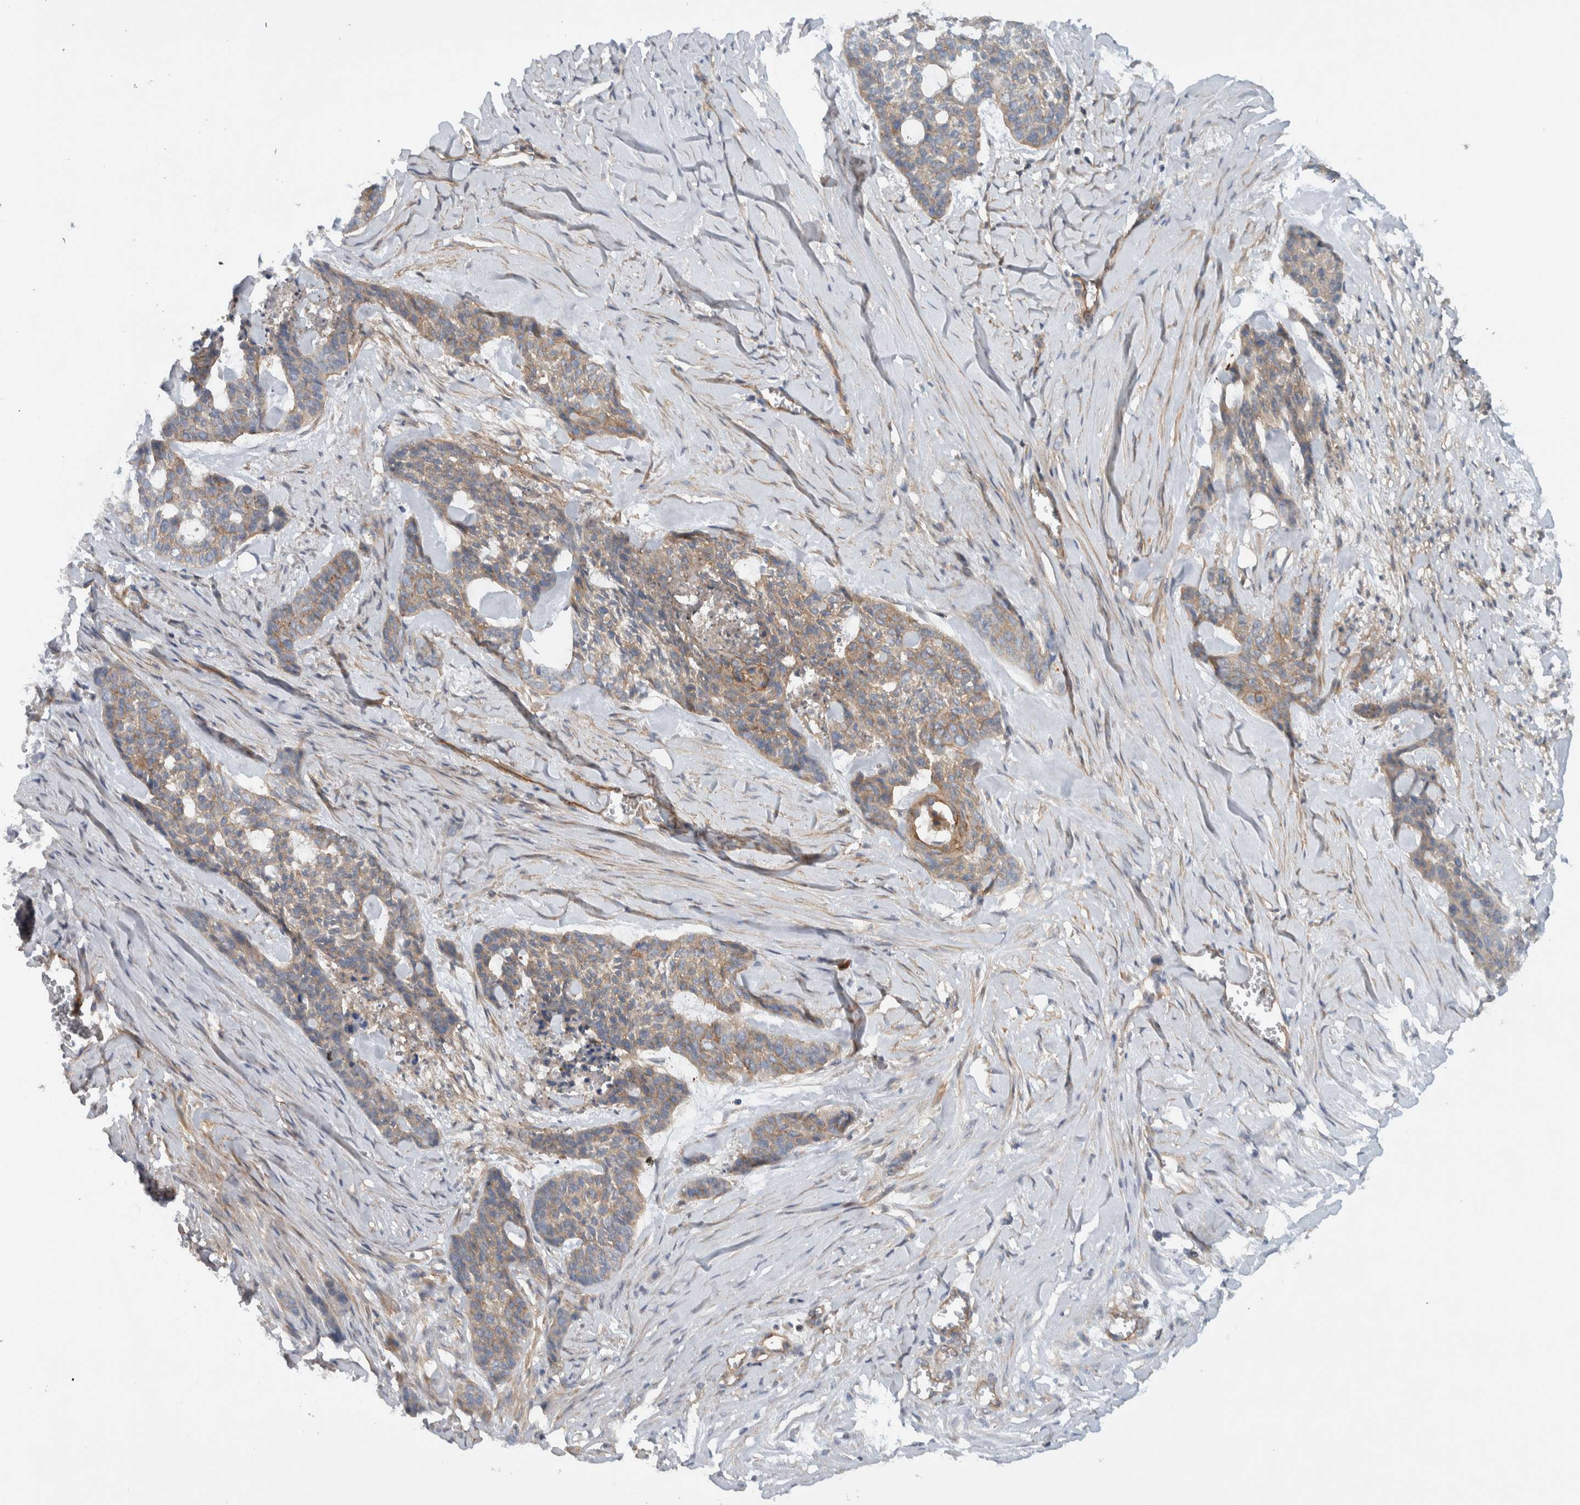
{"staining": {"intensity": "weak", "quantity": "25%-75%", "location": "cytoplasmic/membranous"}, "tissue": "skin cancer", "cell_type": "Tumor cells", "image_type": "cancer", "snomed": [{"axis": "morphology", "description": "Basal cell carcinoma"}, {"axis": "topography", "description": "Skin"}], "caption": "This is a photomicrograph of immunohistochemistry staining of basal cell carcinoma (skin), which shows weak positivity in the cytoplasmic/membranous of tumor cells.", "gene": "MPRIP", "patient": {"sex": "female", "age": 64}}